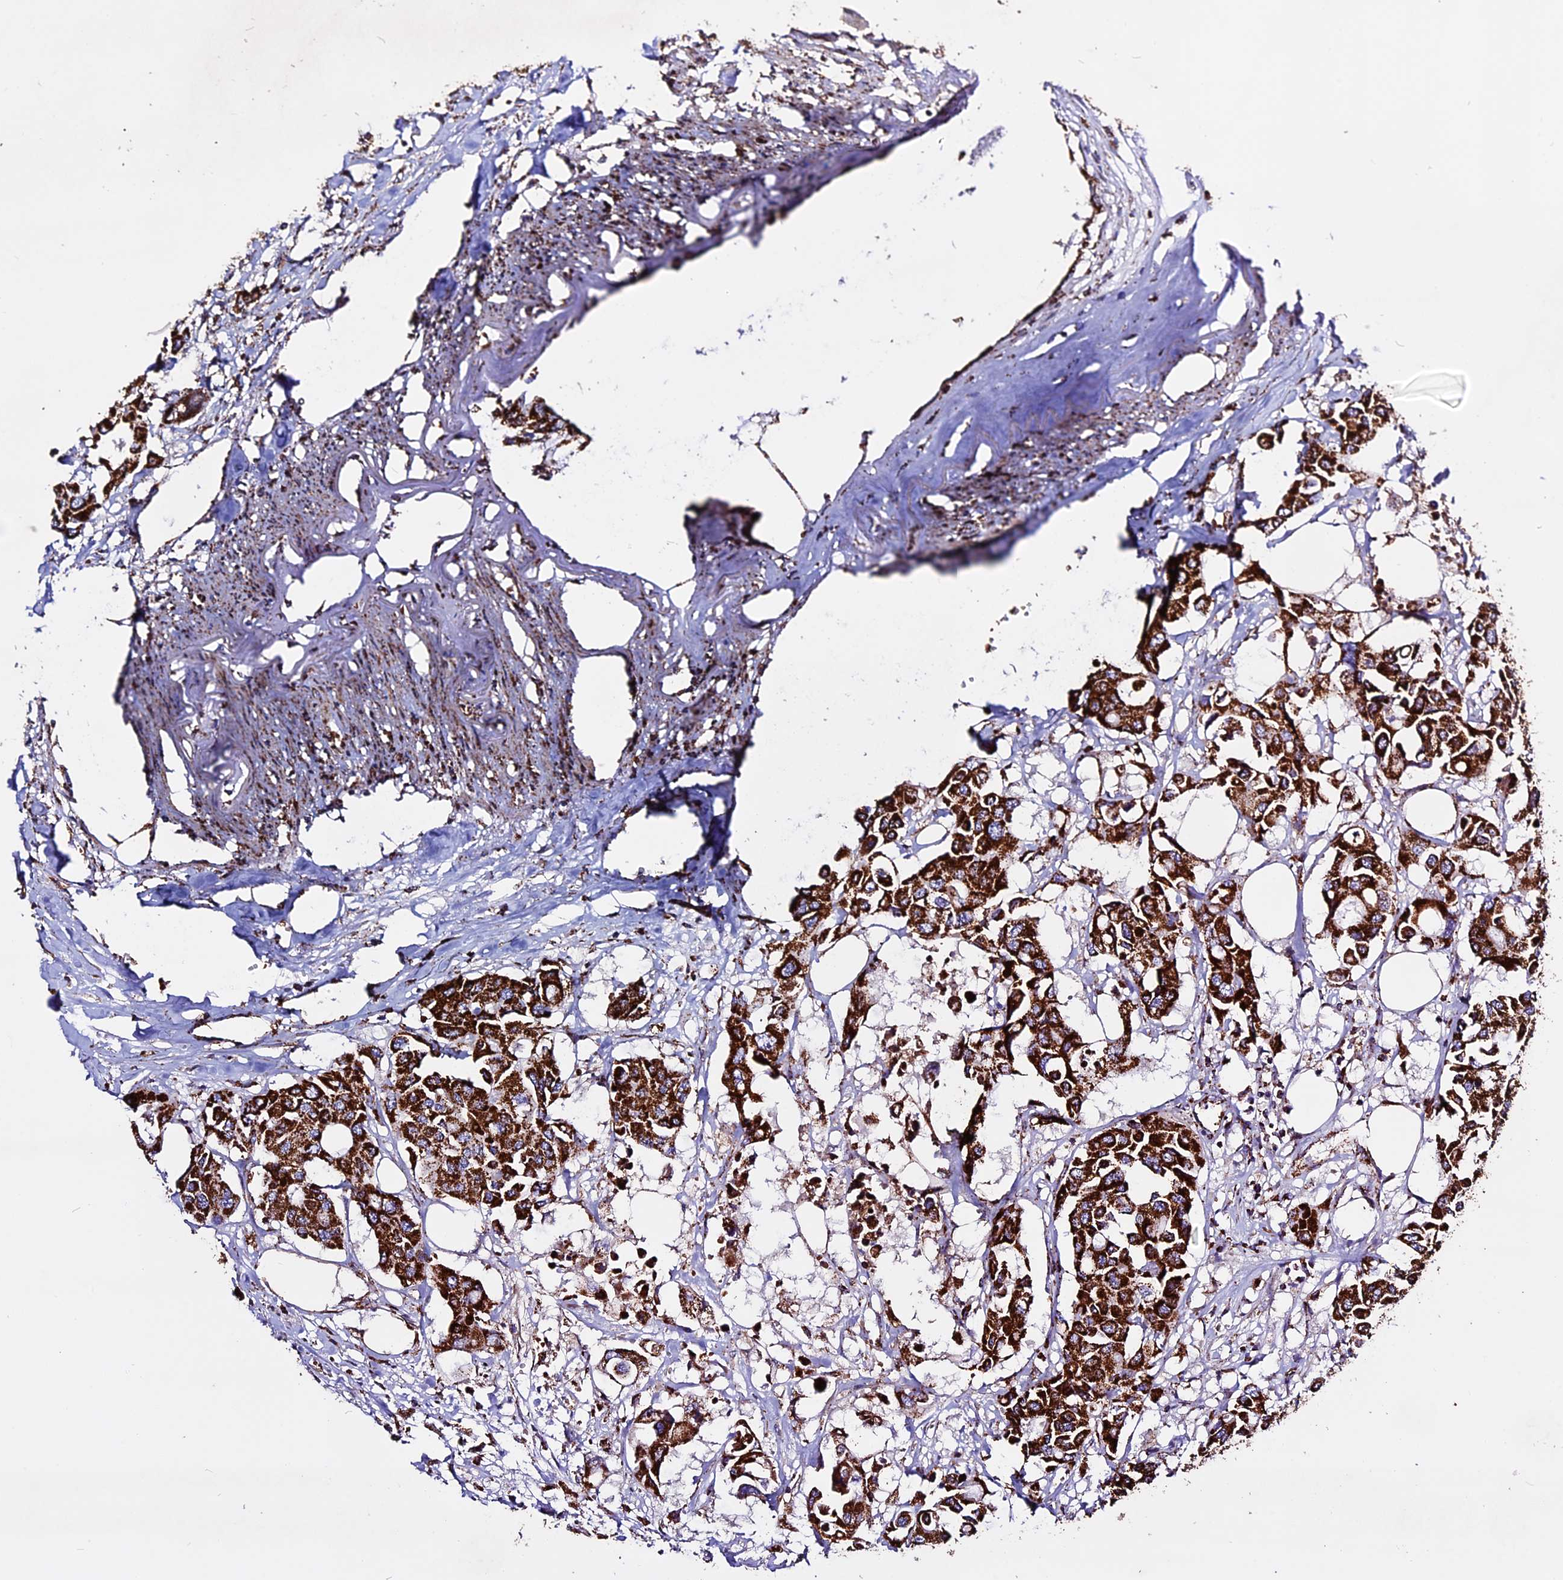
{"staining": {"intensity": "strong", "quantity": ">75%", "location": "cytoplasmic/membranous"}, "tissue": "colorectal cancer", "cell_type": "Tumor cells", "image_type": "cancer", "snomed": [{"axis": "morphology", "description": "Adenocarcinoma, NOS"}, {"axis": "topography", "description": "Colon"}], "caption": "Adenocarcinoma (colorectal) tissue displays strong cytoplasmic/membranous positivity in about >75% of tumor cells, visualized by immunohistochemistry.", "gene": "CX3CL1", "patient": {"sex": "male", "age": 77}}